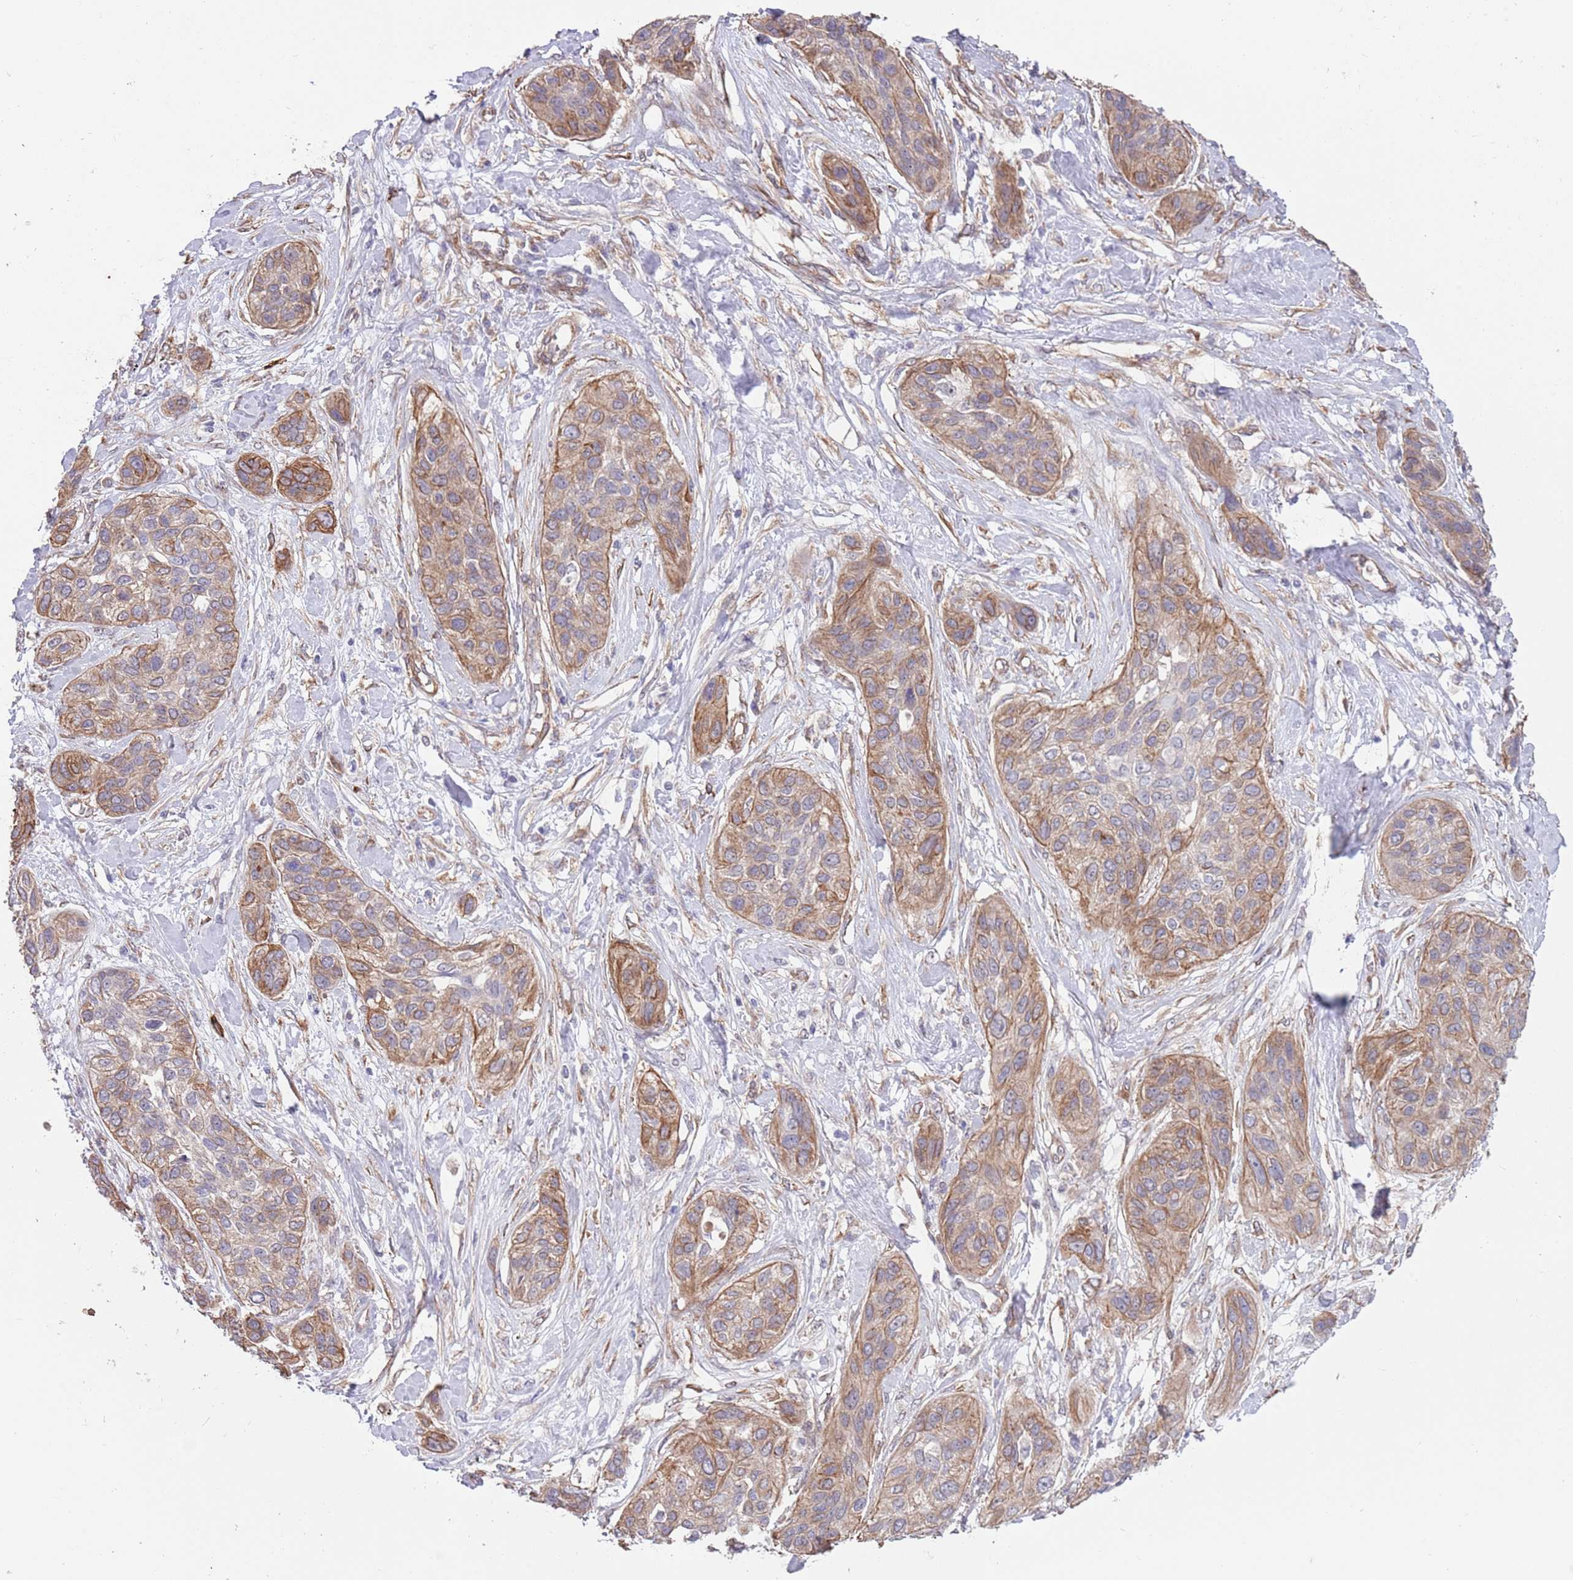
{"staining": {"intensity": "moderate", "quantity": "25%-75%", "location": "cytoplasmic/membranous"}, "tissue": "lung cancer", "cell_type": "Tumor cells", "image_type": "cancer", "snomed": [{"axis": "morphology", "description": "Squamous cell carcinoma, NOS"}, {"axis": "topography", "description": "Lung"}], "caption": "Immunohistochemistry image of neoplastic tissue: human lung cancer (squamous cell carcinoma) stained using immunohistochemistry (IHC) demonstrates medium levels of moderate protein expression localized specifically in the cytoplasmic/membranous of tumor cells, appearing as a cytoplasmic/membranous brown color.", "gene": "CREBZF", "patient": {"sex": "female", "age": 70}}